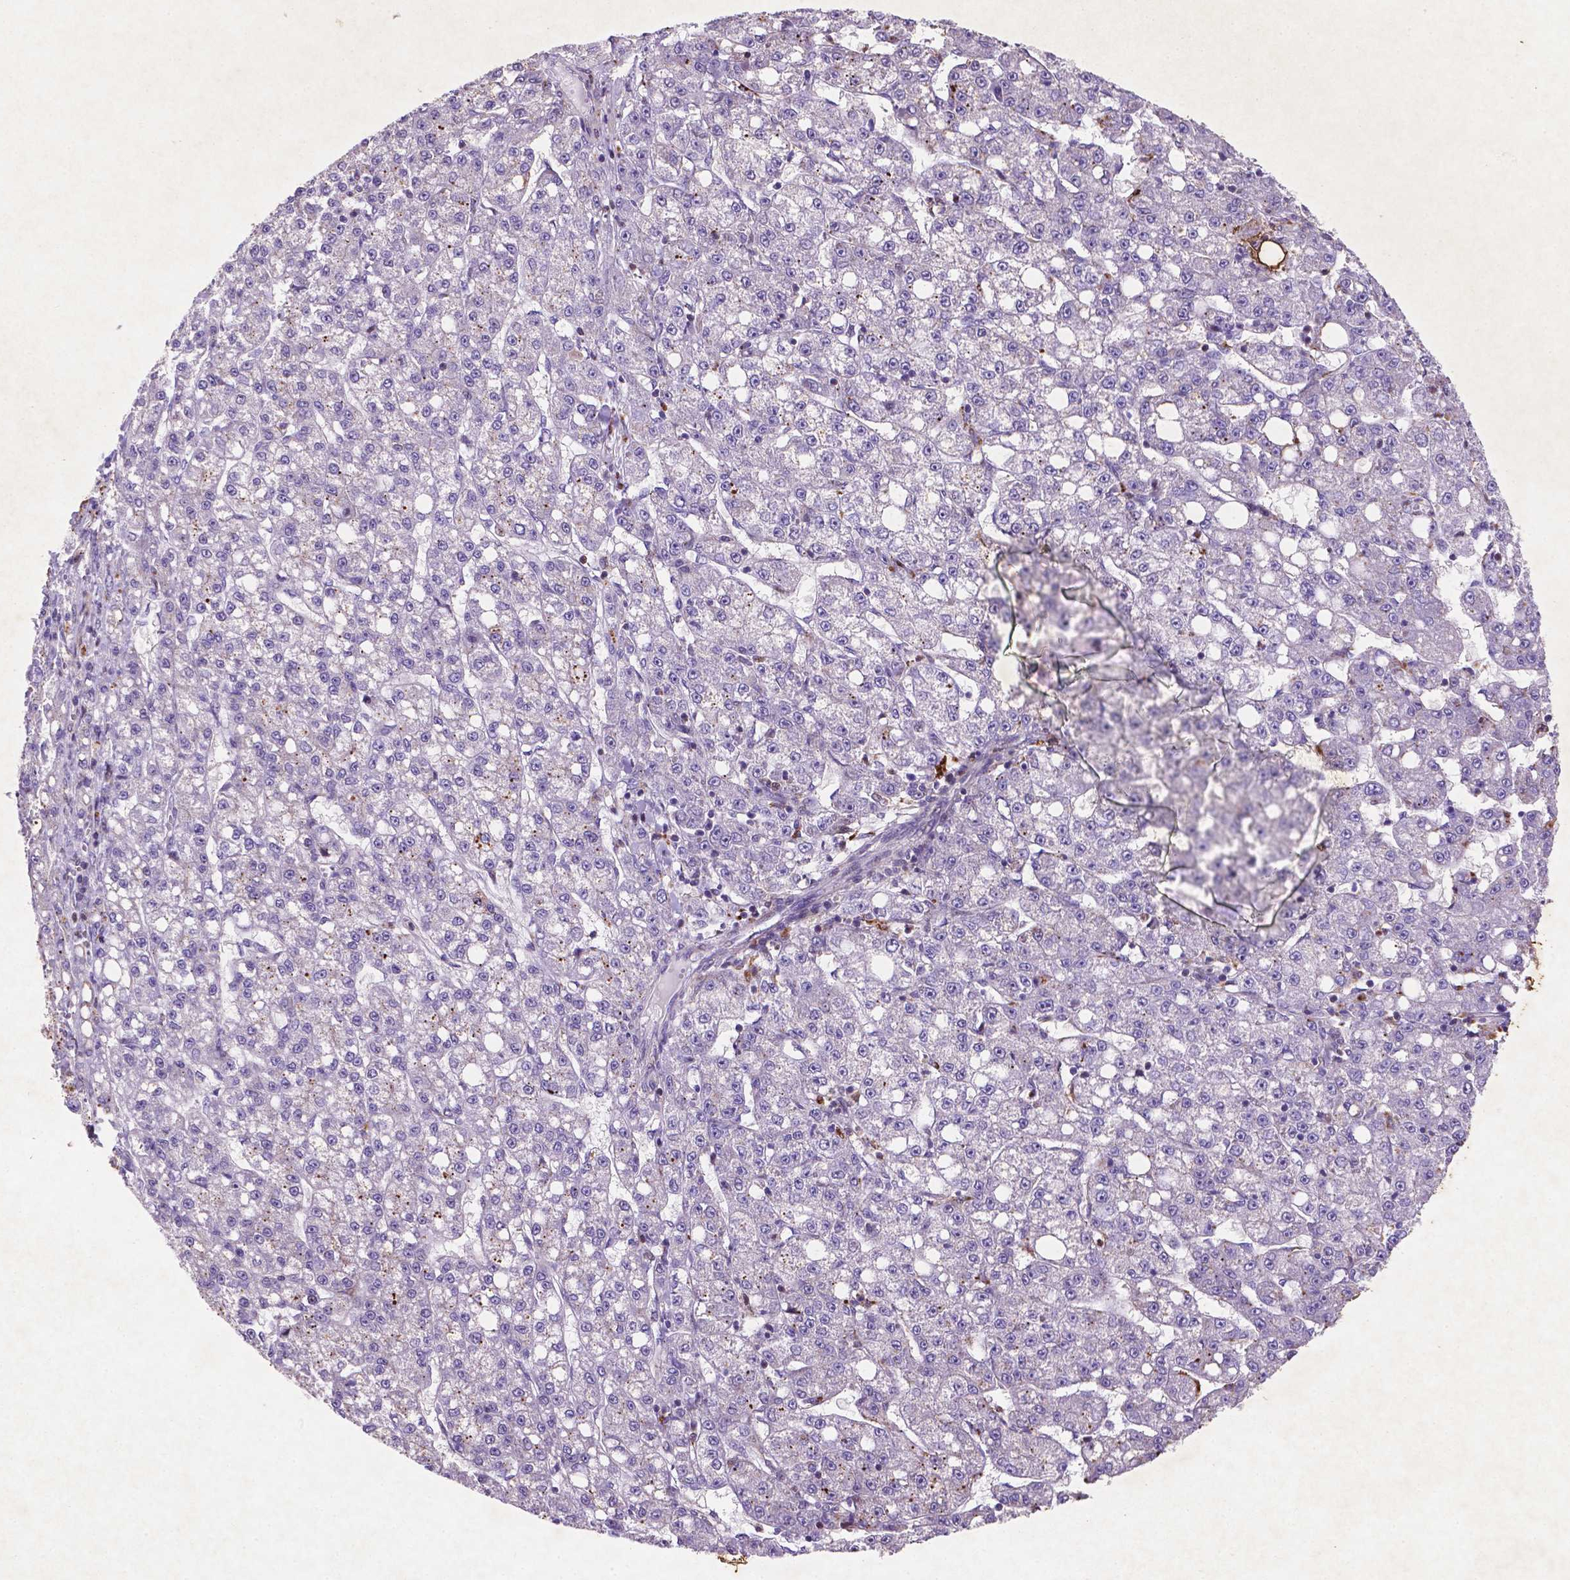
{"staining": {"intensity": "negative", "quantity": "none", "location": "none"}, "tissue": "liver cancer", "cell_type": "Tumor cells", "image_type": "cancer", "snomed": [{"axis": "morphology", "description": "Carcinoma, Hepatocellular, NOS"}, {"axis": "topography", "description": "Liver"}], "caption": "Human liver cancer (hepatocellular carcinoma) stained for a protein using IHC exhibits no staining in tumor cells.", "gene": "TM4SF20", "patient": {"sex": "female", "age": 65}}